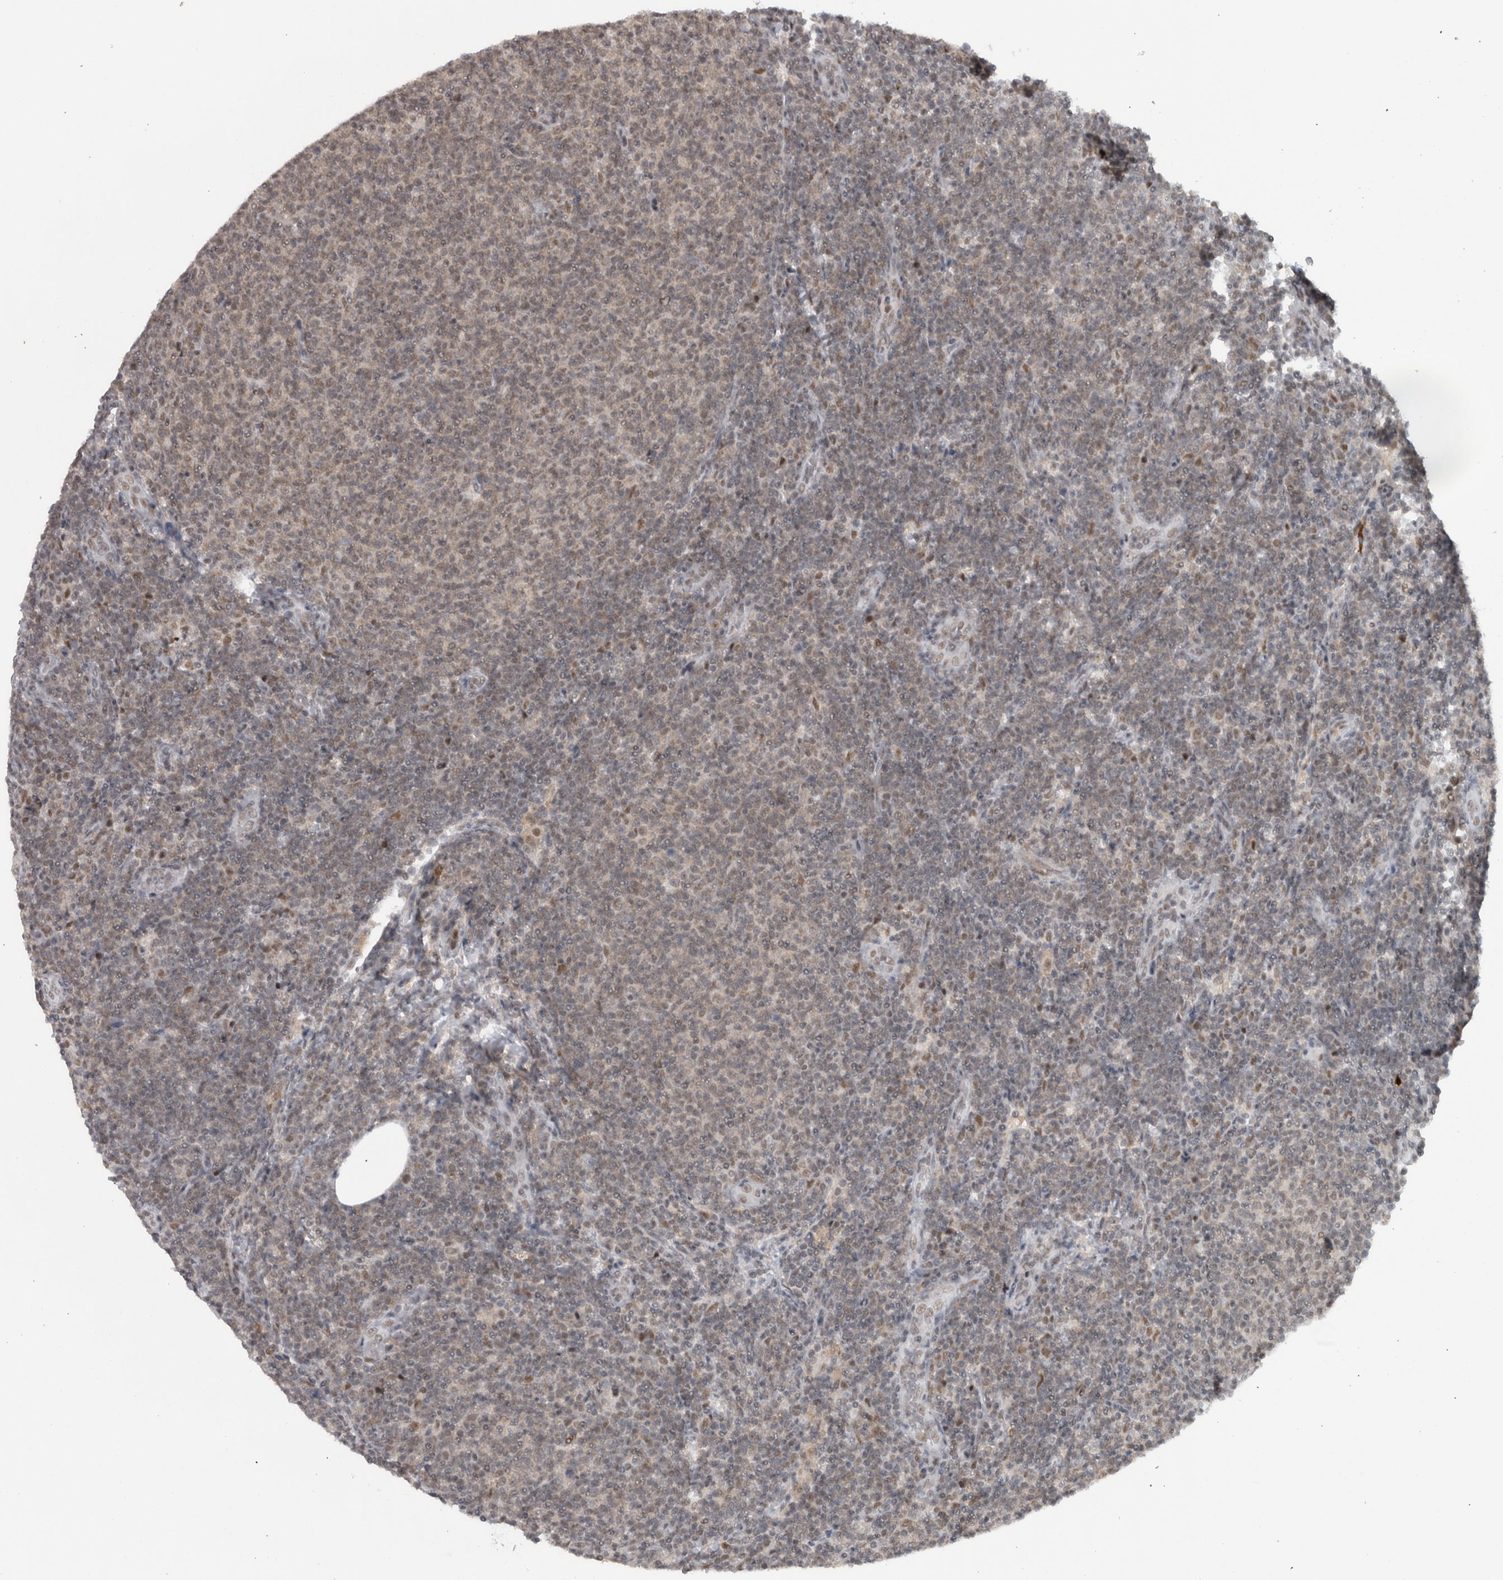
{"staining": {"intensity": "weak", "quantity": "25%-75%", "location": "cytoplasmic/membranous,nuclear"}, "tissue": "lymphoma", "cell_type": "Tumor cells", "image_type": "cancer", "snomed": [{"axis": "morphology", "description": "Malignant lymphoma, non-Hodgkin's type, Low grade"}, {"axis": "topography", "description": "Lymph node"}], "caption": "Lymphoma tissue displays weak cytoplasmic/membranous and nuclear positivity in approximately 25%-75% of tumor cells", "gene": "MICU3", "patient": {"sex": "male", "age": 66}}